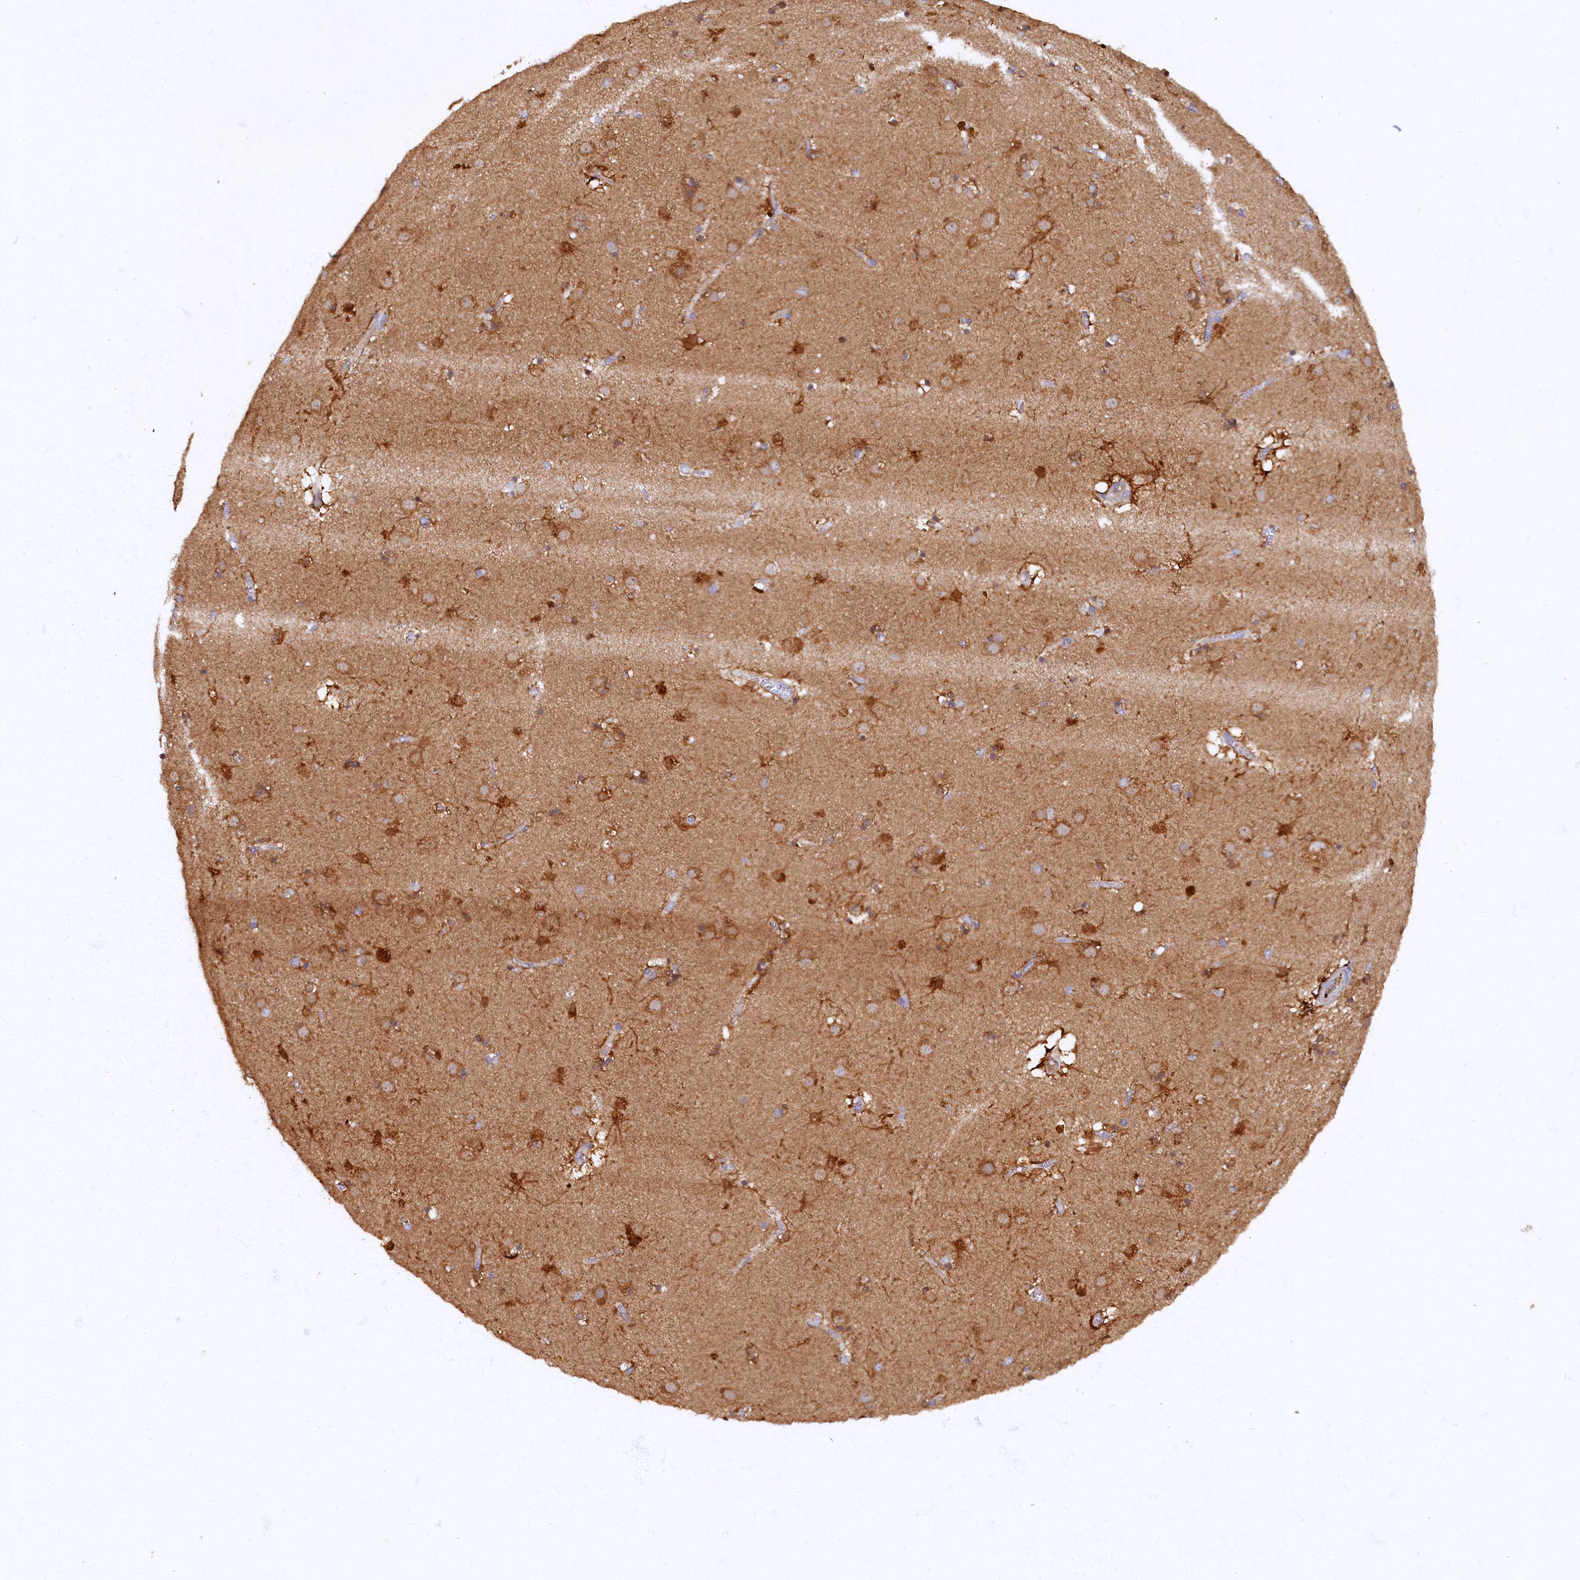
{"staining": {"intensity": "strong", "quantity": "25%-75%", "location": "cytoplasmic/membranous"}, "tissue": "caudate", "cell_type": "Glial cells", "image_type": "normal", "snomed": [{"axis": "morphology", "description": "Normal tissue, NOS"}, {"axis": "topography", "description": "Lateral ventricle wall"}], "caption": "Caudate stained with DAB (3,3'-diaminobenzidine) immunohistochemistry shows high levels of strong cytoplasmic/membranous staining in about 25%-75% of glial cells. Using DAB (brown) and hematoxylin (blue) stains, captured at high magnification using brightfield microscopy.", "gene": "ARL11", "patient": {"sex": "male", "age": 70}}